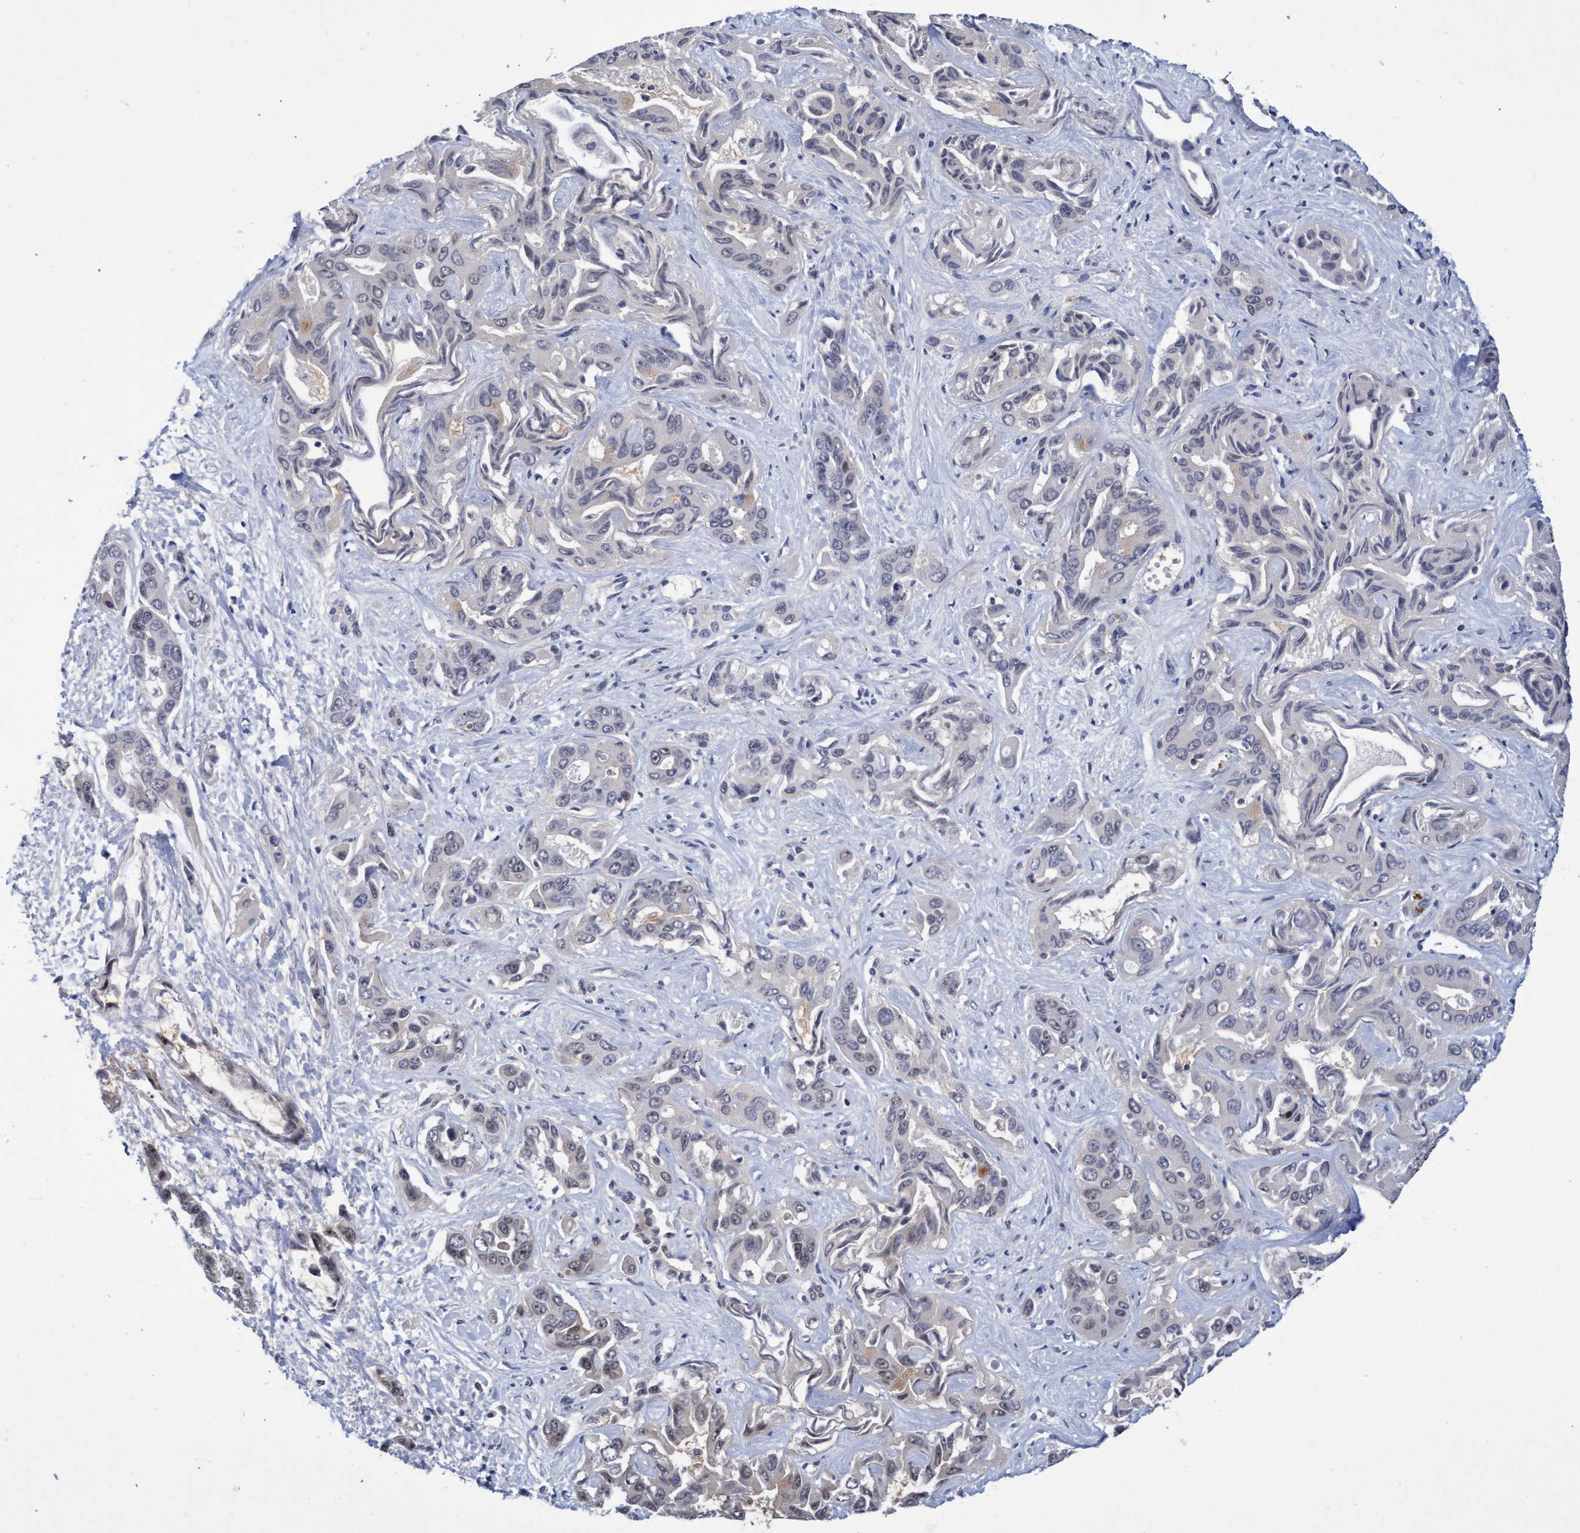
{"staining": {"intensity": "negative", "quantity": "none", "location": "none"}, "tissue": "liver cancer", "cell_type": "Tumor cells", "image_type": "cancer", "snomed": [{"axis": "morphology", "description": "Cholangiocarcinoma"}, {"axis": "topography", "description": "Liver"}], "caption": "A micrograph of liver cholangiocarcinoma stained for a protein shows no brown staining in tumor cells.", "gene": "GTF2F1", "patient": {"sex": "female", "age": 52}}